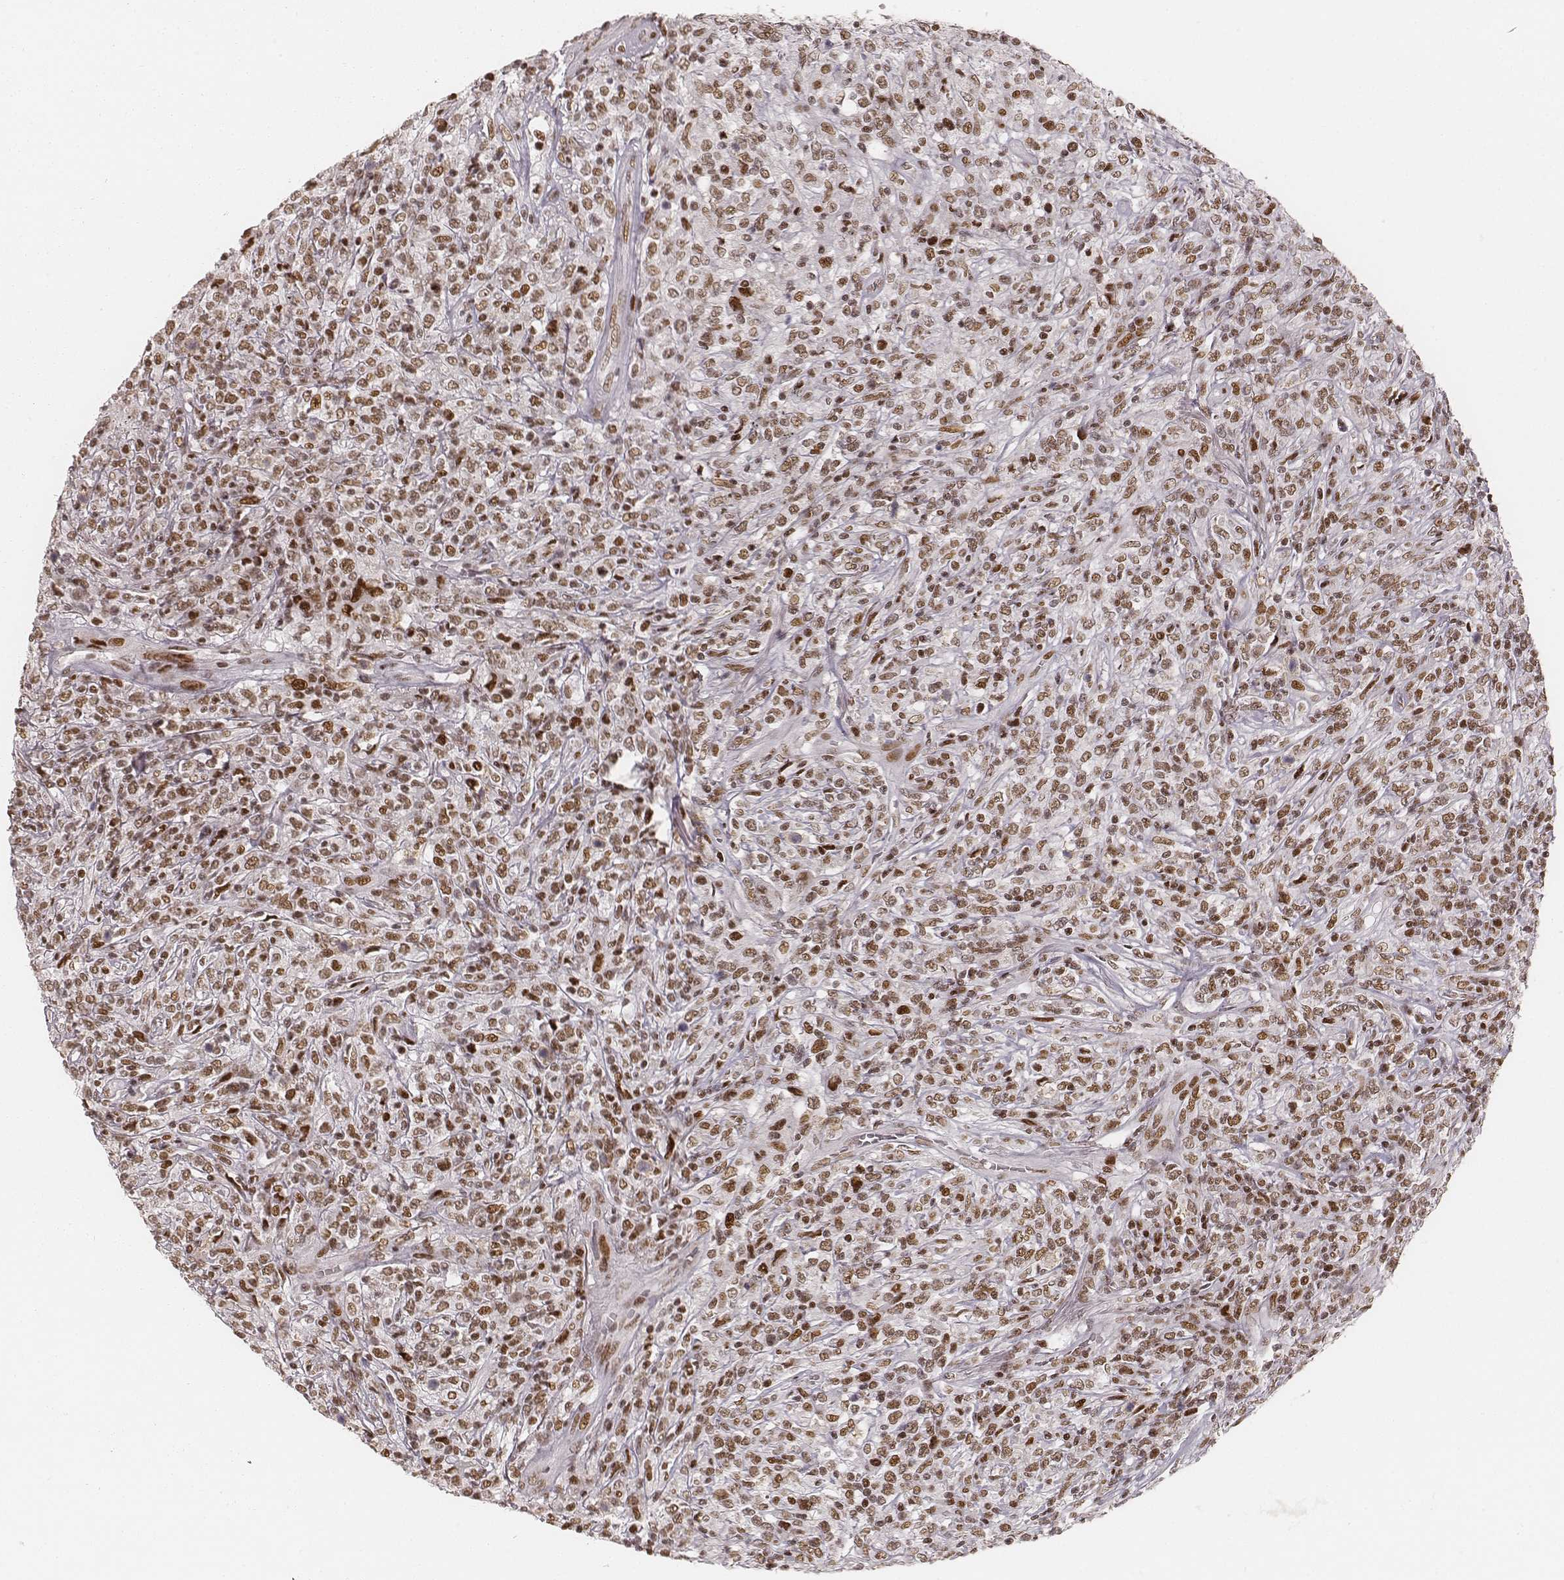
{"staining": {"intensity": "moderate", "quantity": ">75%", "location": "nuclear"}, "tissue": "lymphoma", "cell_type": "Tumor cells", "image_type": "cancer", "snomed": [{"axis": "morphology", "description": "Malignant lymphoma, non-Hodgkin's type, High grade"}, {"axis": "topography", "description": "Lung"}], "caption": "This image displays immunohistochemistry (IHC) staining of human high-grade malignant lymphoma, non-Hodgkin's type, with medium moderate nuclear staining in approximately >75% of tumor cells.", "gene": "HNRNPC", "patient": {"sex": "male", "age": 79}}